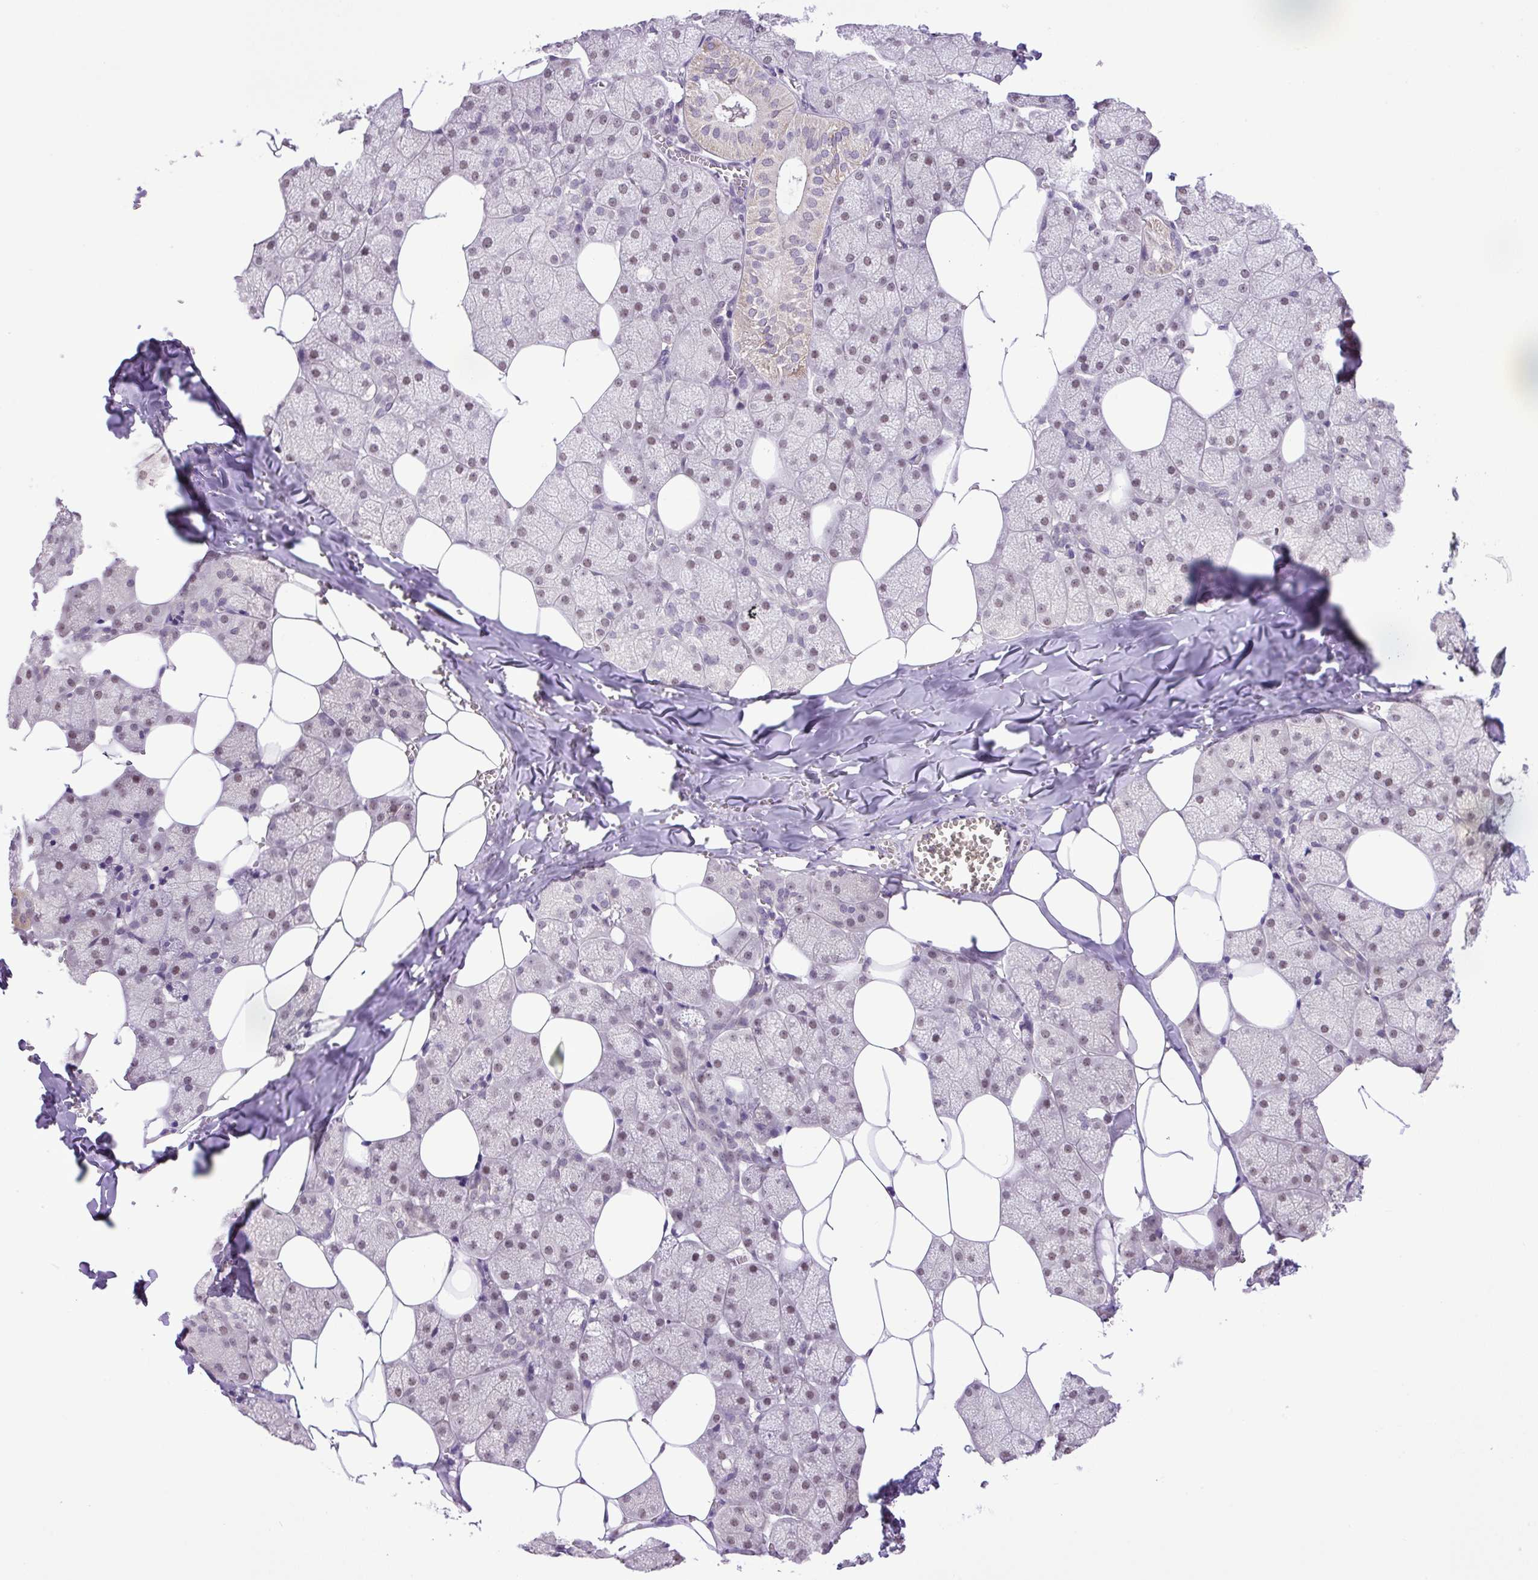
{"staining": {"intensity": "moderate", "quantity": "25%-75%", "location": "cytoplasmic/membranous,nuclear"}, "tissue": "salivary gland", "cell_type": "Glandular cells", "image_type": "normal", "snomed": [{"axis": "morphology", "description": "Normal tissue, NOS"}, {"axis": "topography", "description": "Salivary gland"}, {"axis": "topography", "description": "Peripheral nerve tissue"}], "caption": "High-magnification brightfield microscopy of benign salivary gland stained with DAB (3,3'-diaminobenzidine) (brown) and counterstained with hematoxylin (blue). glandular cells exhibit moderate cytoplasmic/membranous,nuclear staining is identified in about25%-75% of cells.", "gene": "KPNA1", "patient": {"sex": "male", "age": 38}}